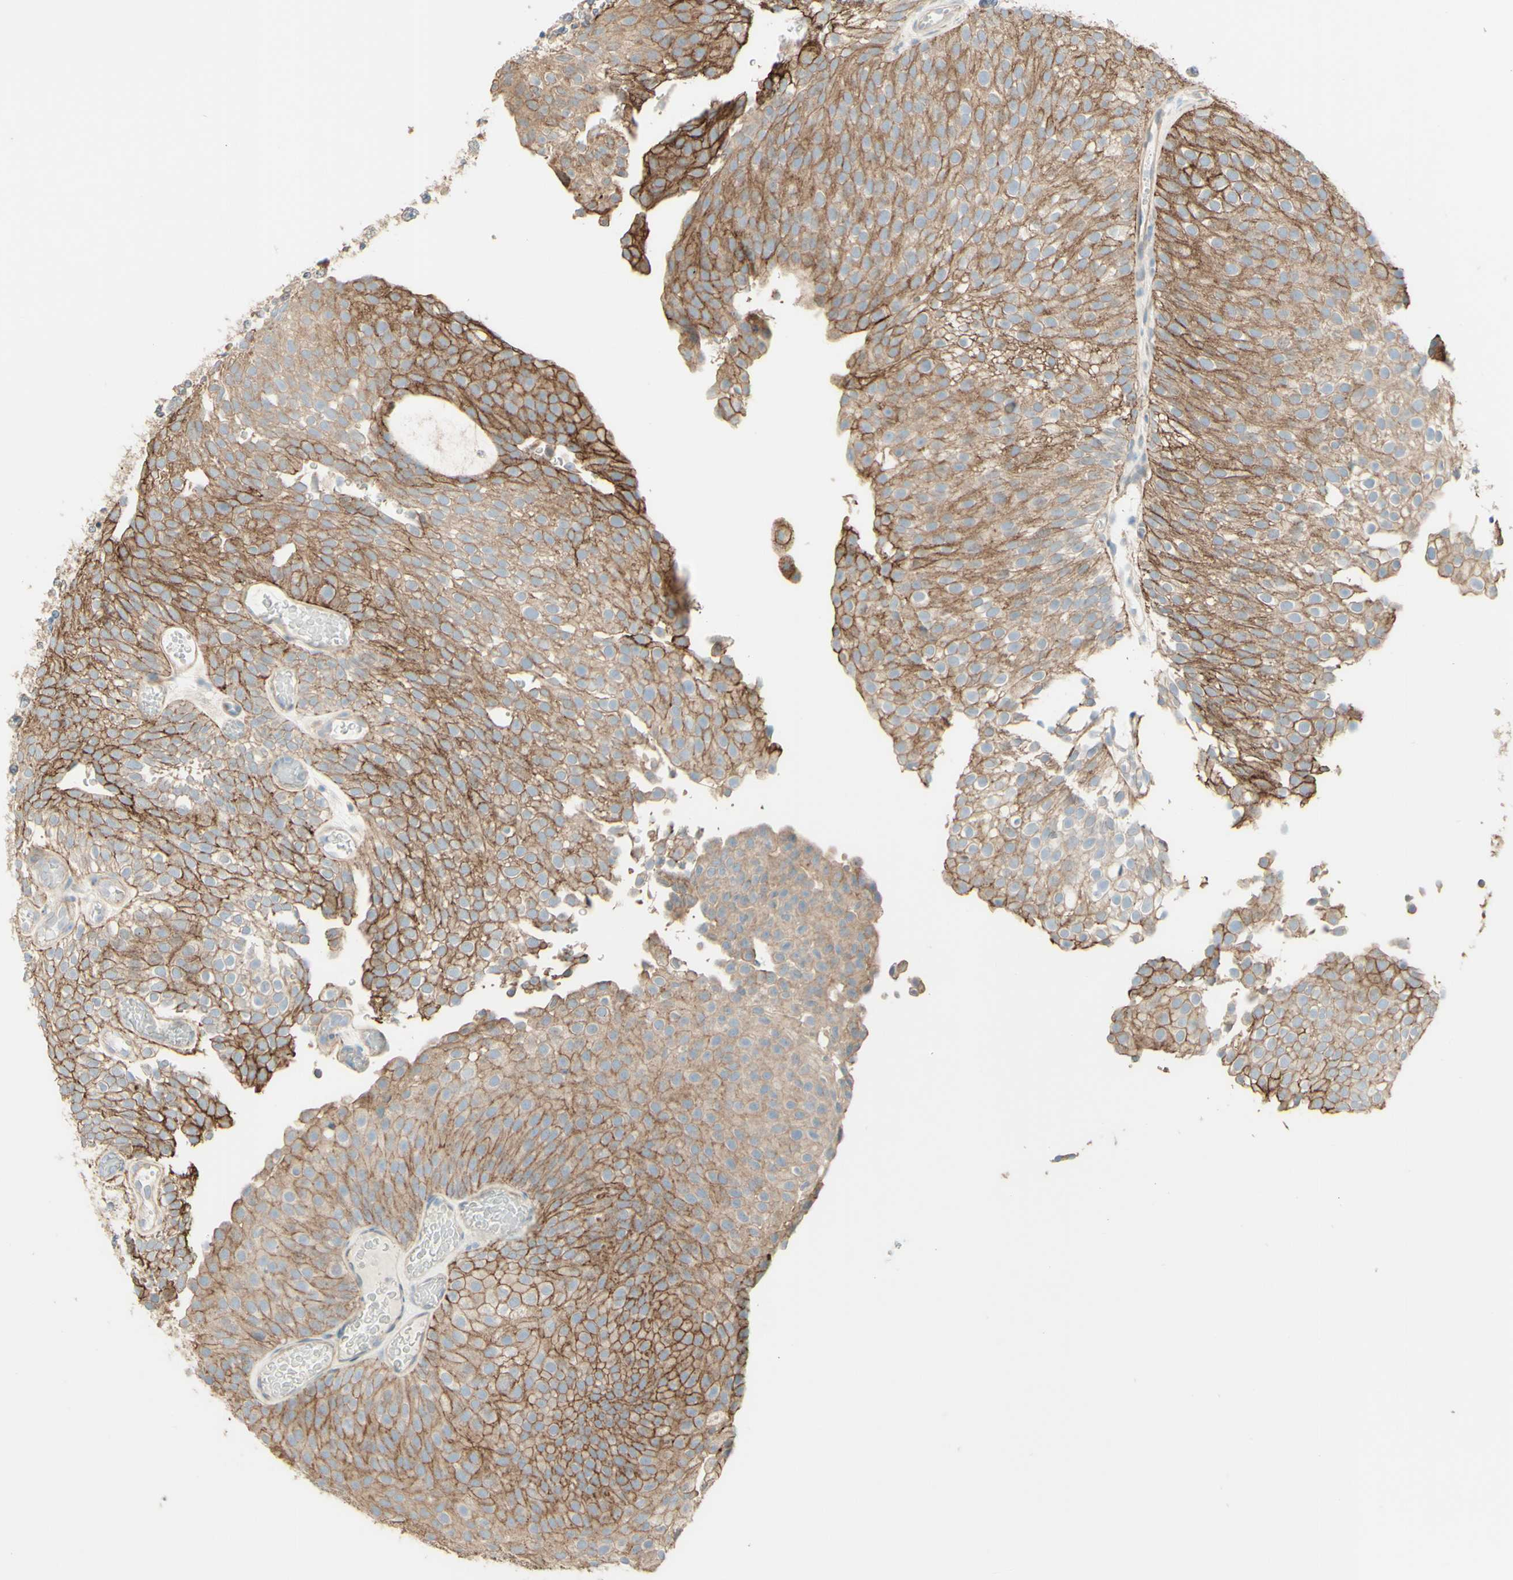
{"staining": {"intensity": "moderate", "quantity": ">75%", "location": "cytoplasmic/membranous"}, "tissue": "urothelial cancer", "cell_type": "Tumor cells", "image_type": "cancer", "snomed": [{"axis": "morphology", "description": "Urothelial carcinoma, Low grade"}, {"axis": "topography", "description": "Urinary bladder"}], "caption": "Low-grade urothelial carcinoma stained with immunohistochemistry (IHC) shows moderate cytoplasmic/membranous expression in approximately >75% of tumor cells.", "gene": "RNF149", "patient": {"sex": "male", "age": 78}}